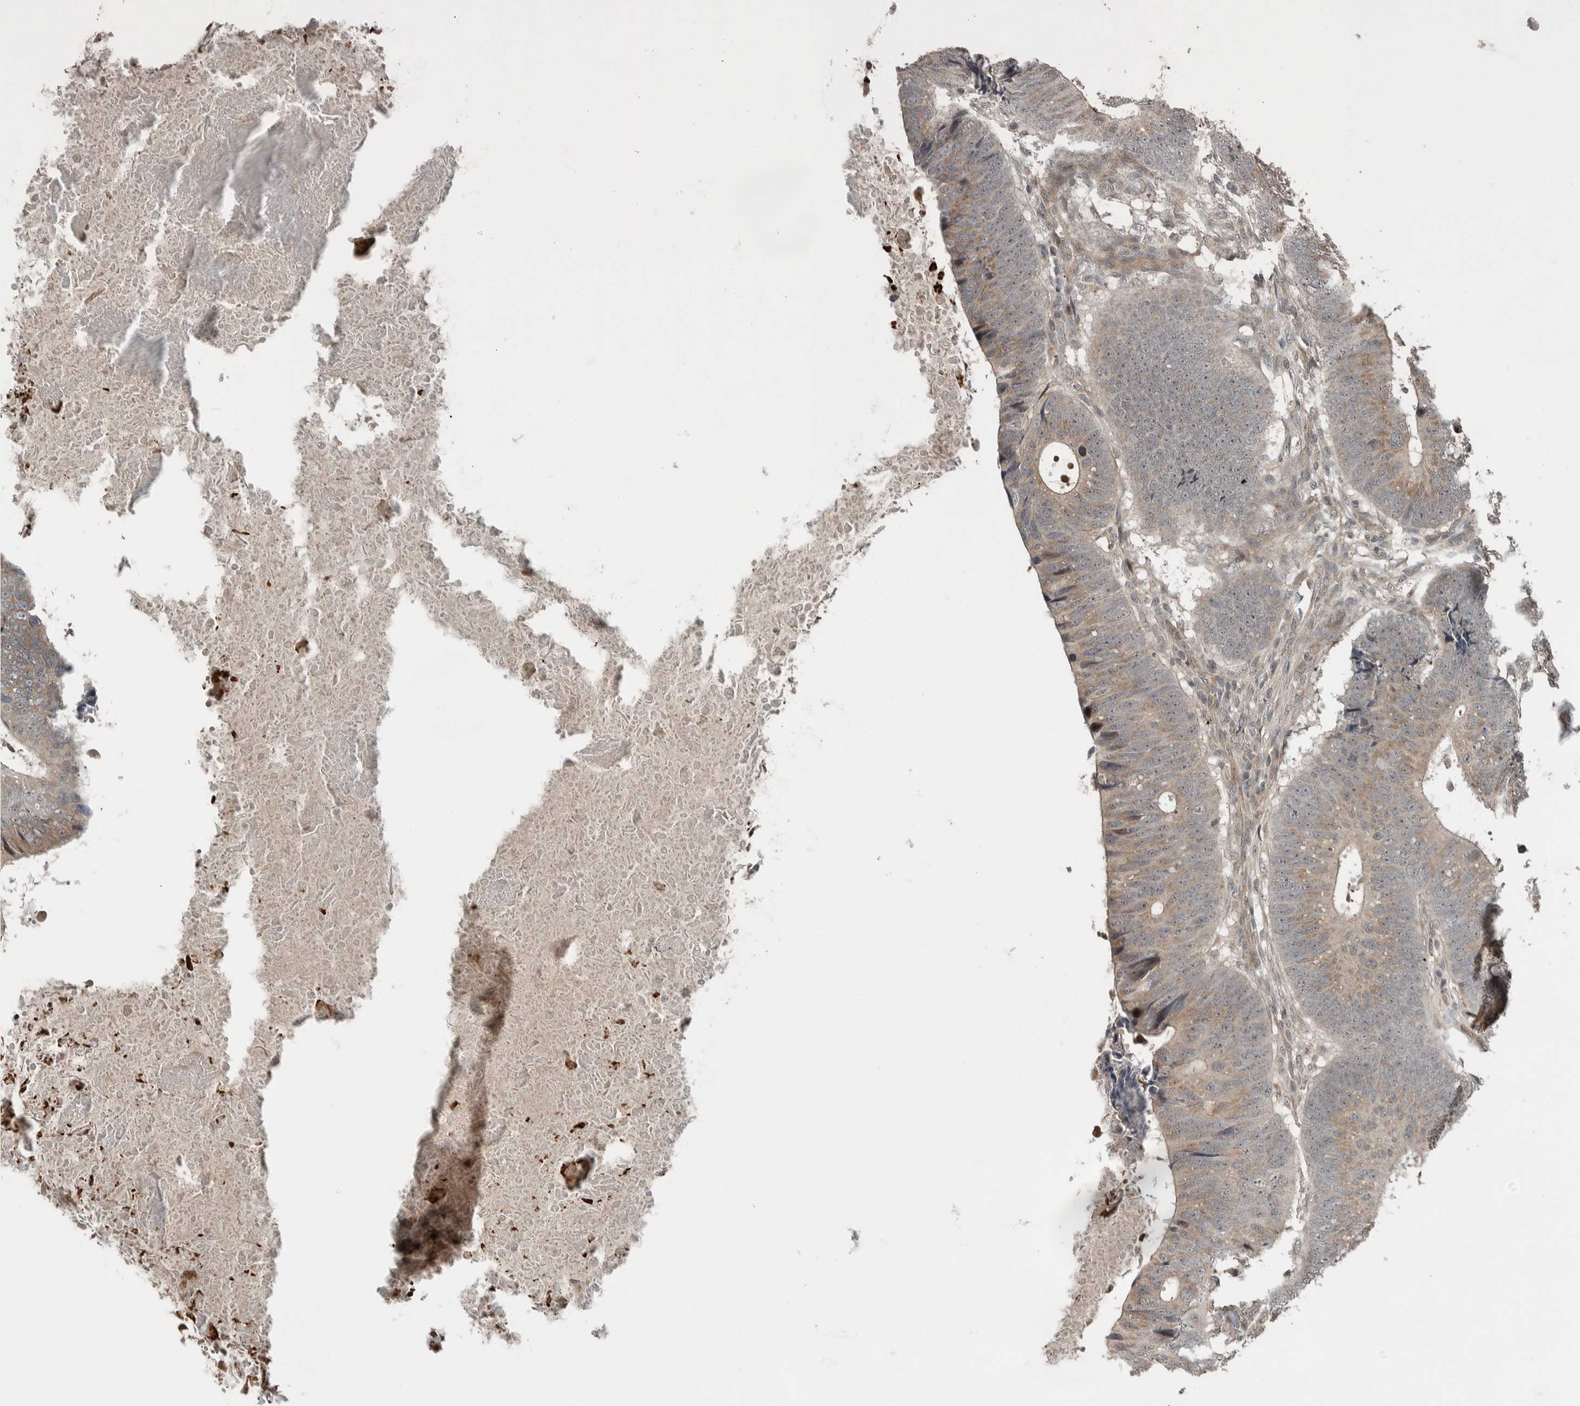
{"staining": {"intensity": "weak", "quantity": "25%-75%", "location": "cytoplasmic/membranous"}, "tissue": "colorectal cancer", "cell_type": "Tumor cells", "image_type": "cancer", "snomed": [{"axis": "morphology", "description": "Adenocarcinoma, NOS"}, {"axis": "topography", "description": "Colon"}], "caption": "High-magnification brightfield microscopy of colorectal cancer stained with DAB (3,3'-diaminobenzidine) (brown) and counterstained with hematoxylin (blue). tumor cells exhibit weak cytoplasmic/membranous expression is identified in approximately25%-75% of cells.", "gene": "NAPG", "patient": {"sex": "male", "age": 56}}